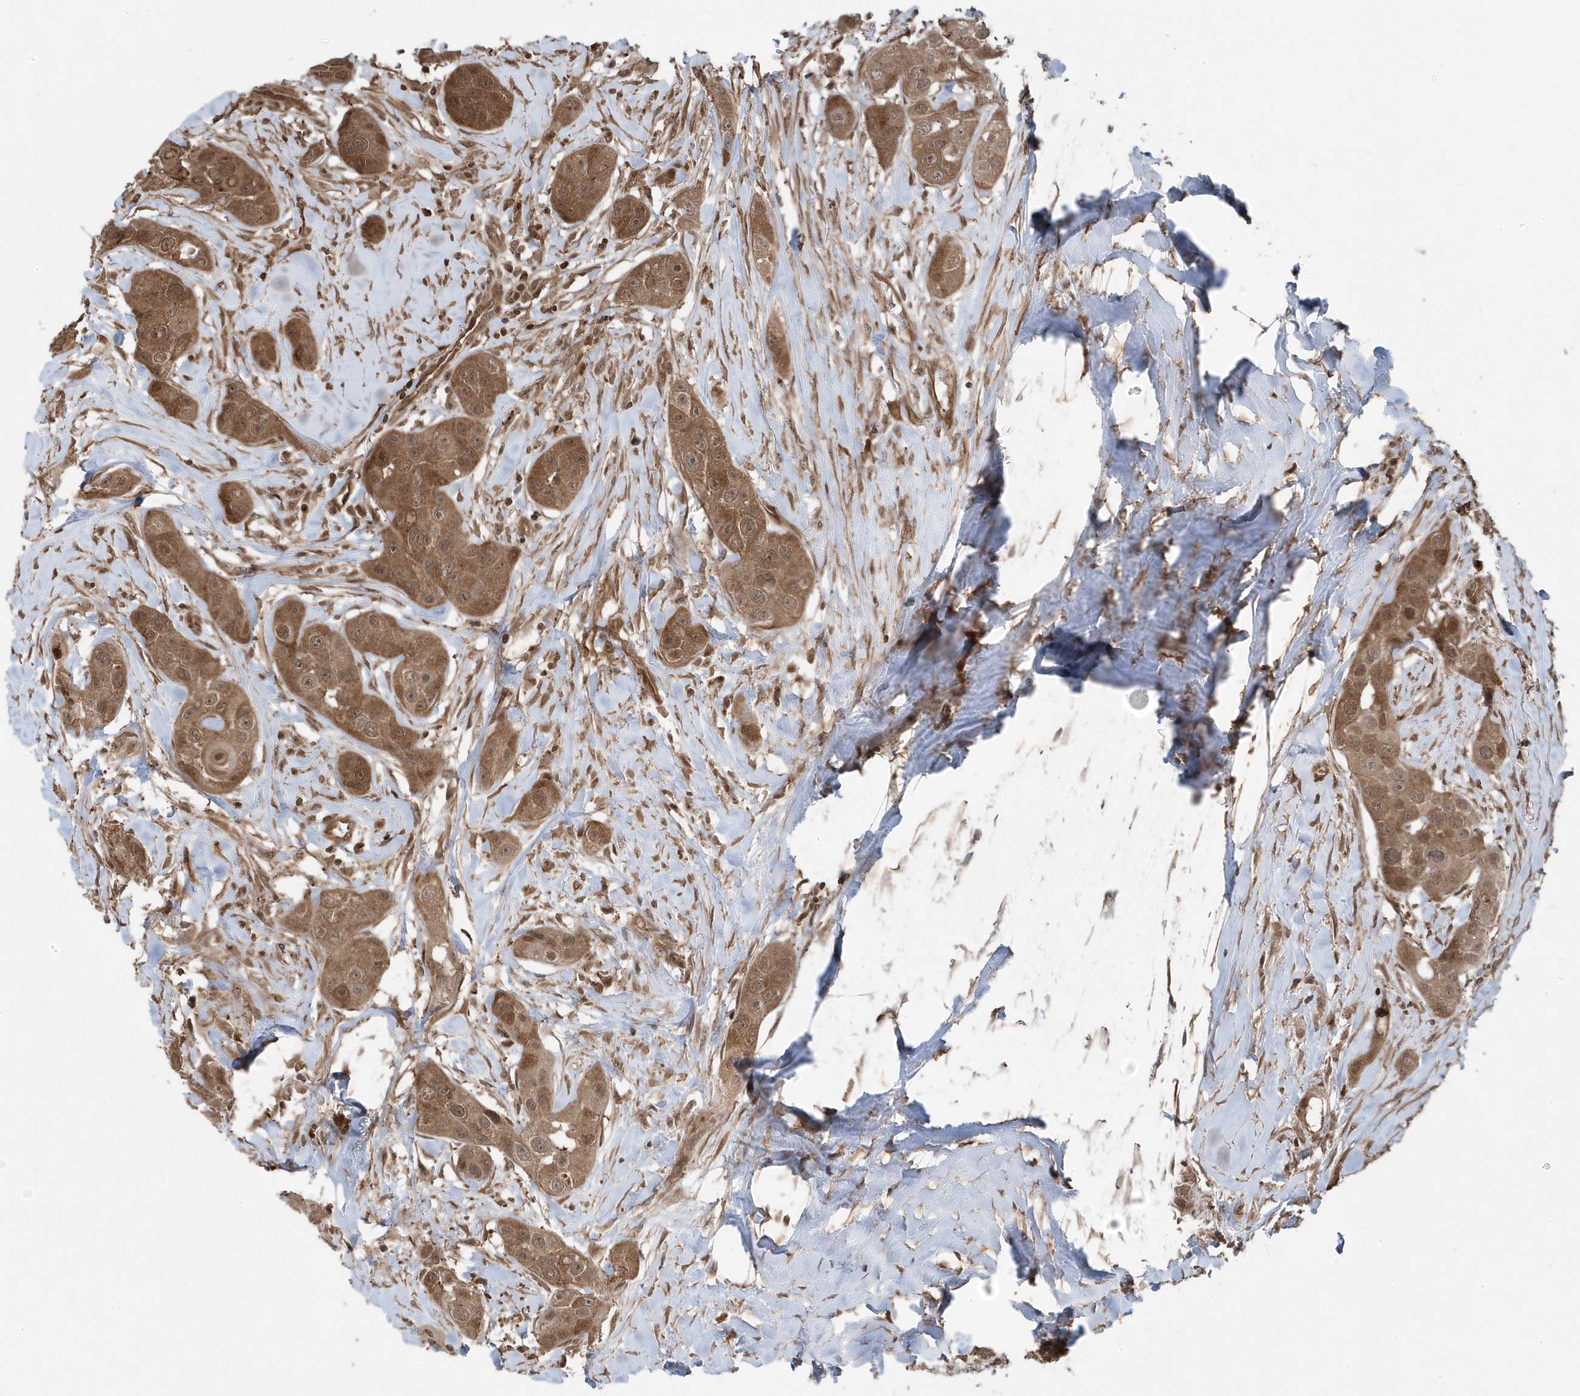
{"staining": {"intensity": "moderate", "quantity": ">75%", "location": "cytoplasmic/membranous,nuclear"}, "tissue": "head and neck cancer", "cell_type": "Tumor cells", "image_type": "cancer", "snomed": [{"axis": "morphology", "description": "Normal tissue, NOS"}, {"axis": "morphology", "description": "Squamous cell carcinoma, NOS"}, {"axis": "topography", "description": "Skeletal muscle"}, {"axis": "topography", "description": "Head-Neck"}], "caption": "Protein staining of head and neck cancer (squamous cell carcinoma) tissue exhibits moderate cytoplasmic/membranous and nuclear expression in approximately >75% of tumor cells.", "gene": "MAPK1IP1L", "patient": {"sex": "male", "age": 51}}